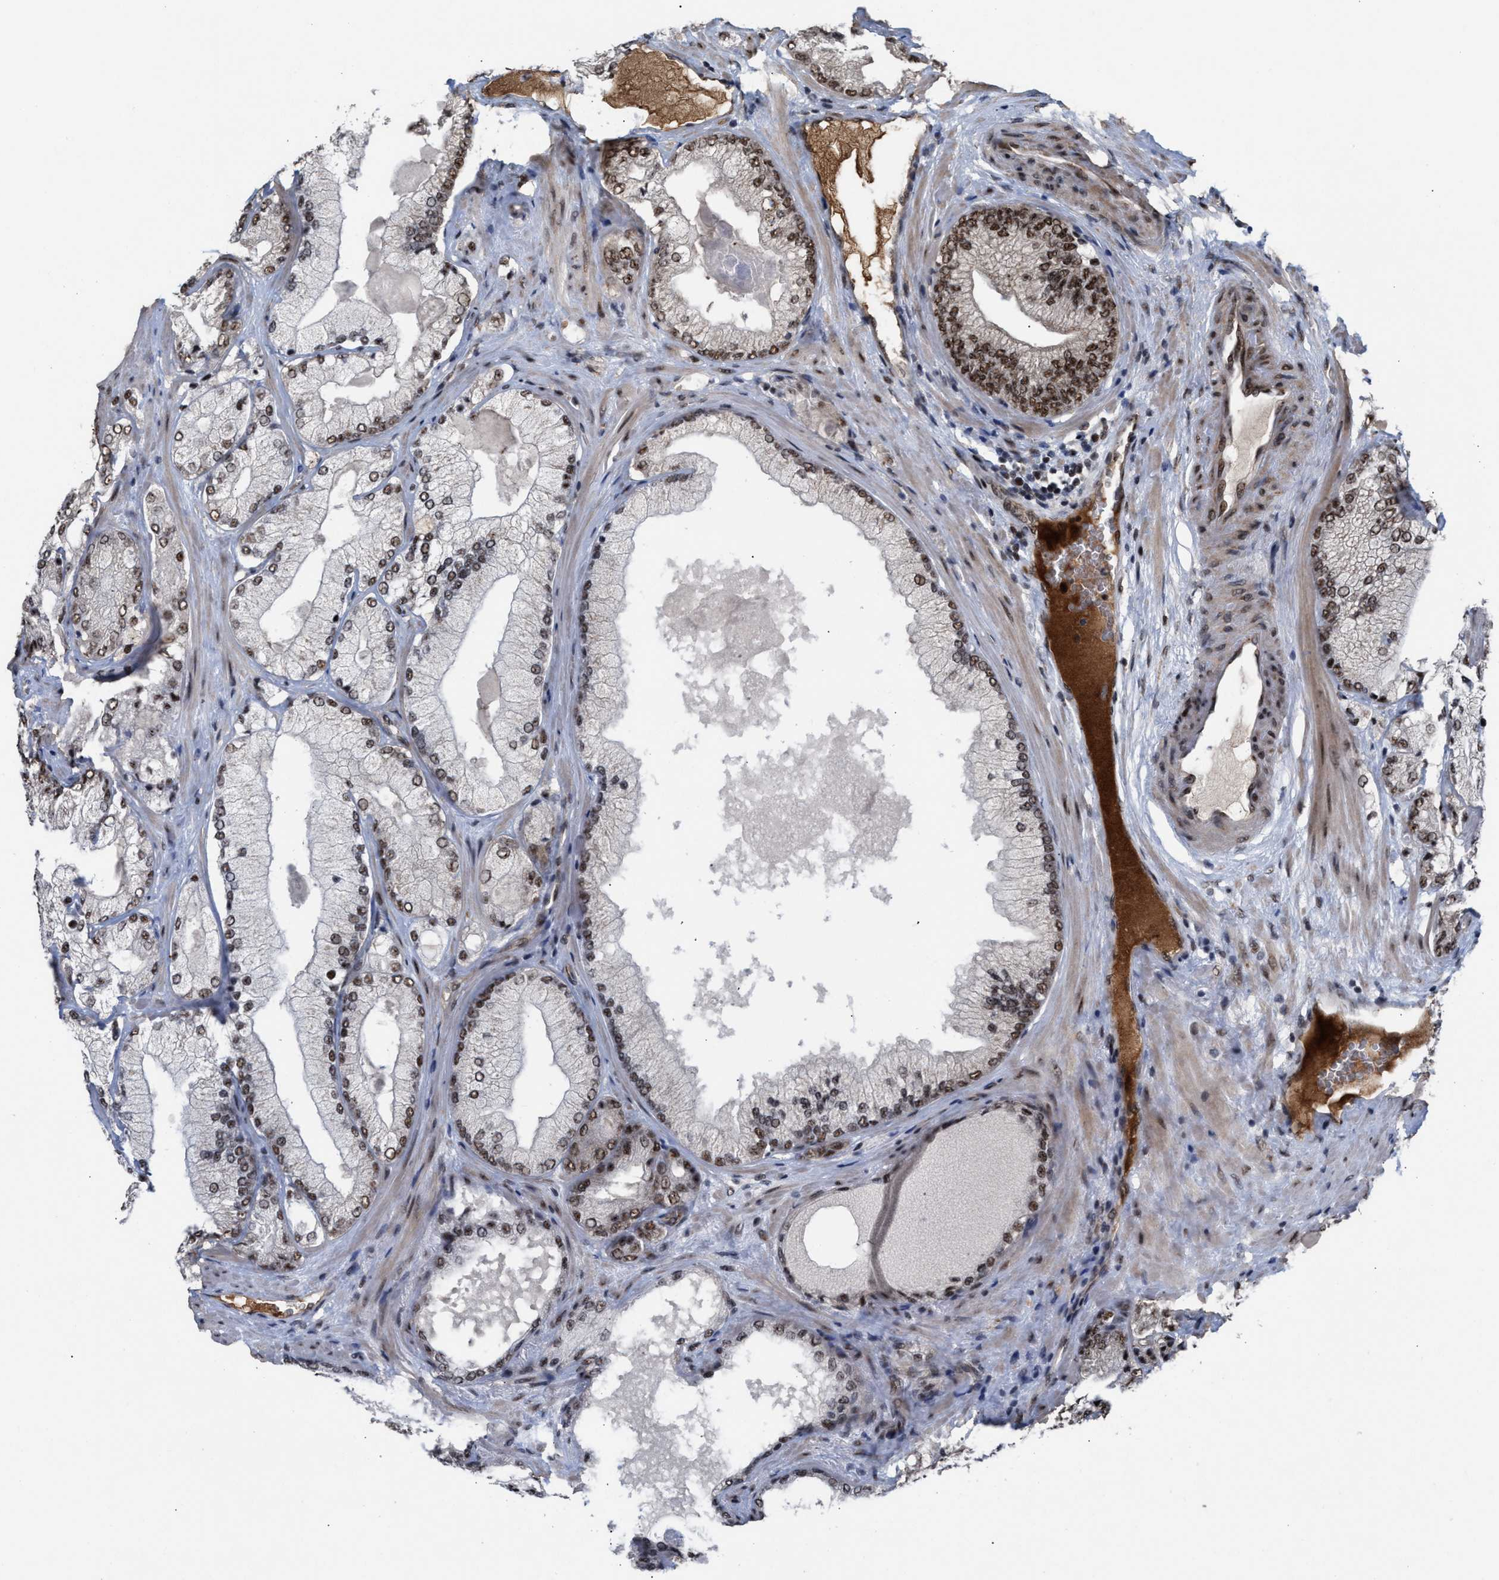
{"staining": {"intensity": "strong", "quantity": "25%-75%", "location": "nuclear"}, "tissue": "prostate cancer", "cell_type": "Tumor cells", "image_type": "cancer", "snomed": [{"axis": "morphology", "description": "Adenocarcinoma, Low grade"}, {"axis": "topography", "description": "Prostate"}], "caption": "Immunohistochemical staining of human adenocarcinoma (low-grade) (prostate) demonstrates strong nuclear protein positivity in about 25%-75% of tumor cells. (Brightfield microscopy of DAB IHC at high magnification).", "gene": "EIF4A3", "patient": {"sex": "male", "age": 65}}